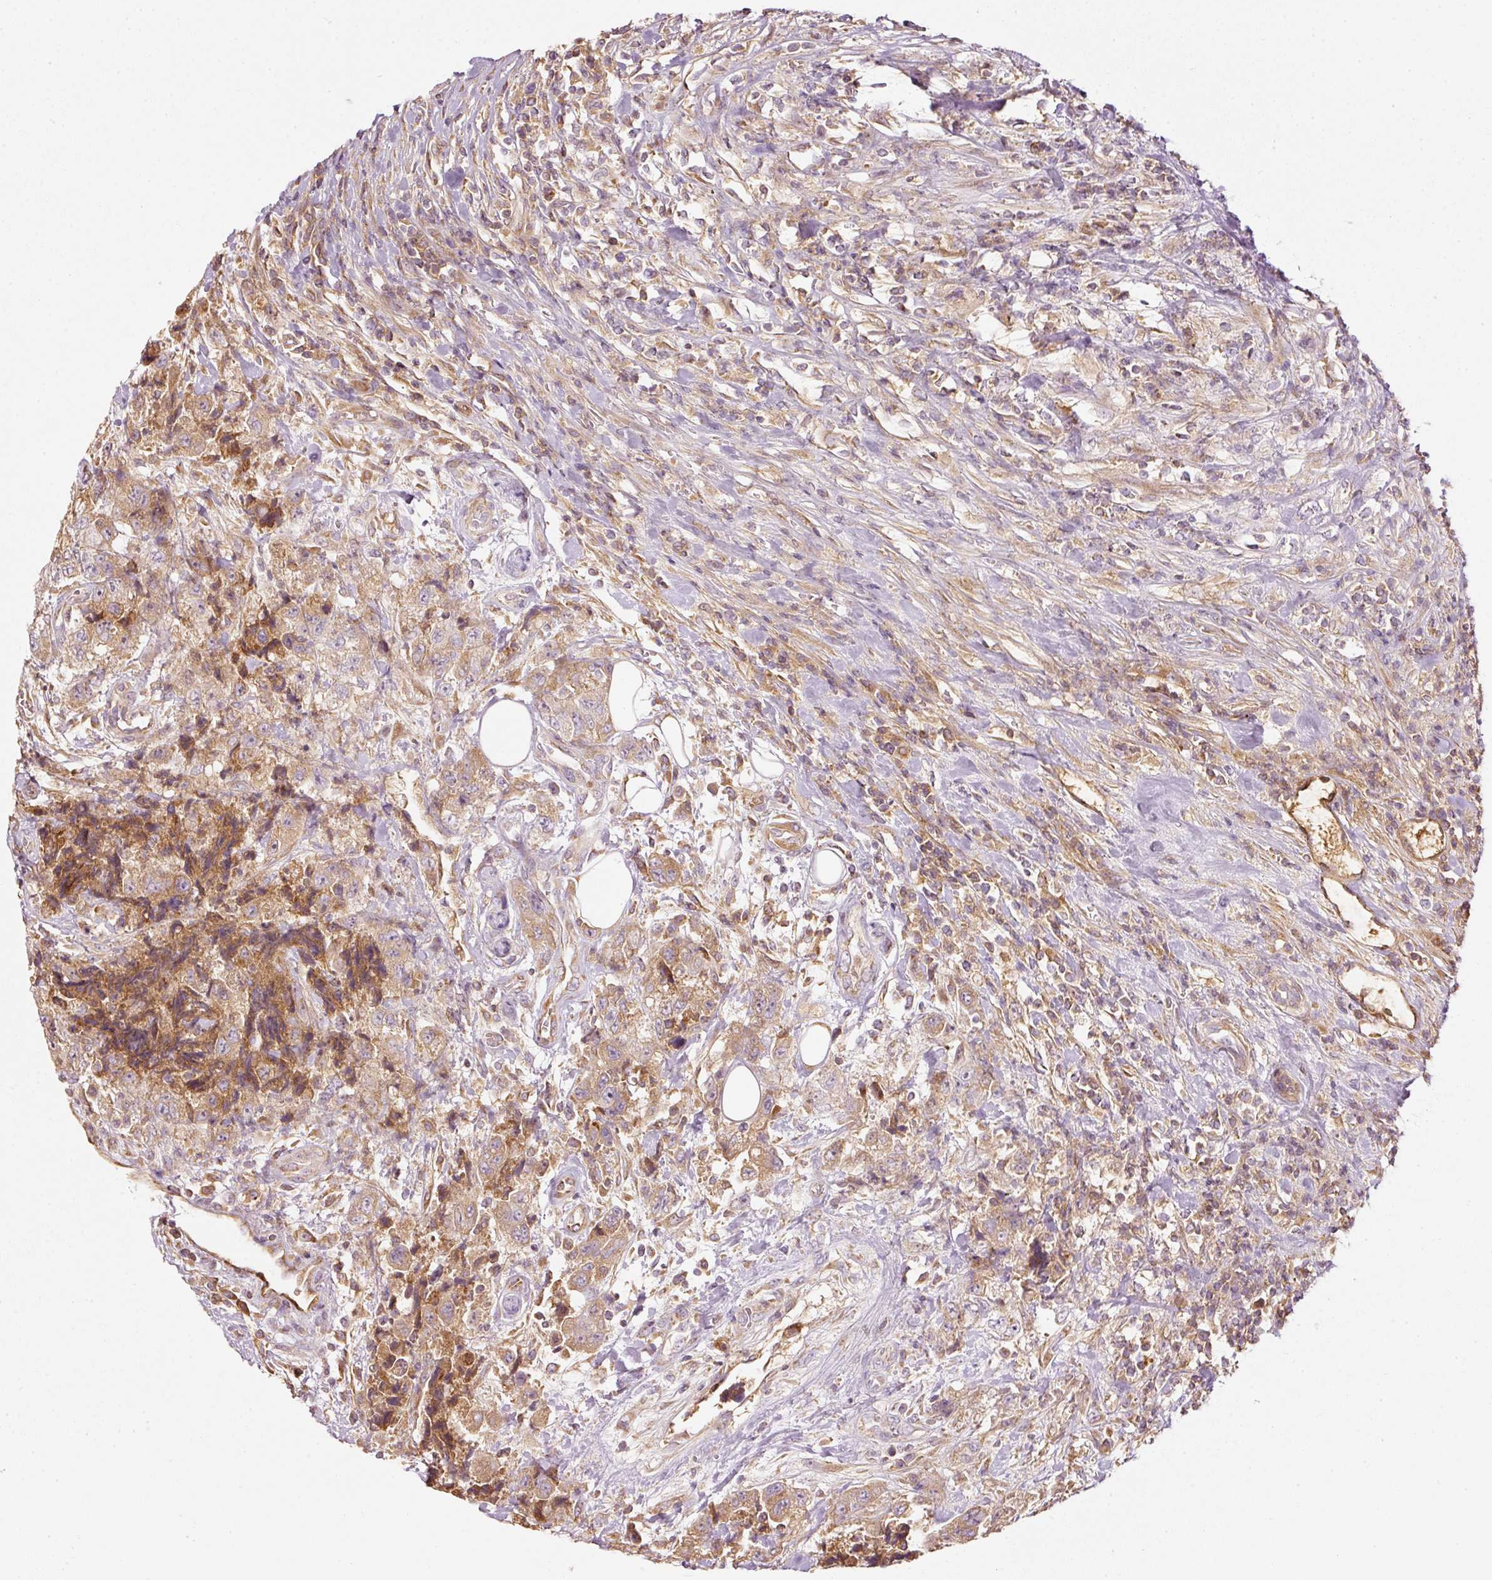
{"staining": {"intensity": "moderate", "quantity": ">75%", "location": "cytoplasmic/membranous"}, "tissue": "urothelial cancer", "cell_type": "Tumor cells", "image_type": "cancer", "snomed": [{"axis": "morphology", "description": "Urothelial carcinoma, High grade"}, {"axis": "topography", "description": "Urinary bladder"}], "caption": "This is an image of immunohistochemistry (IHC) staining of urothelial cancer, which shows moderate staining in the cytoplasmic/membranous of tumor cells.", "gene": "SERPING1", "patient": {"sex": "female", "age": 78}}